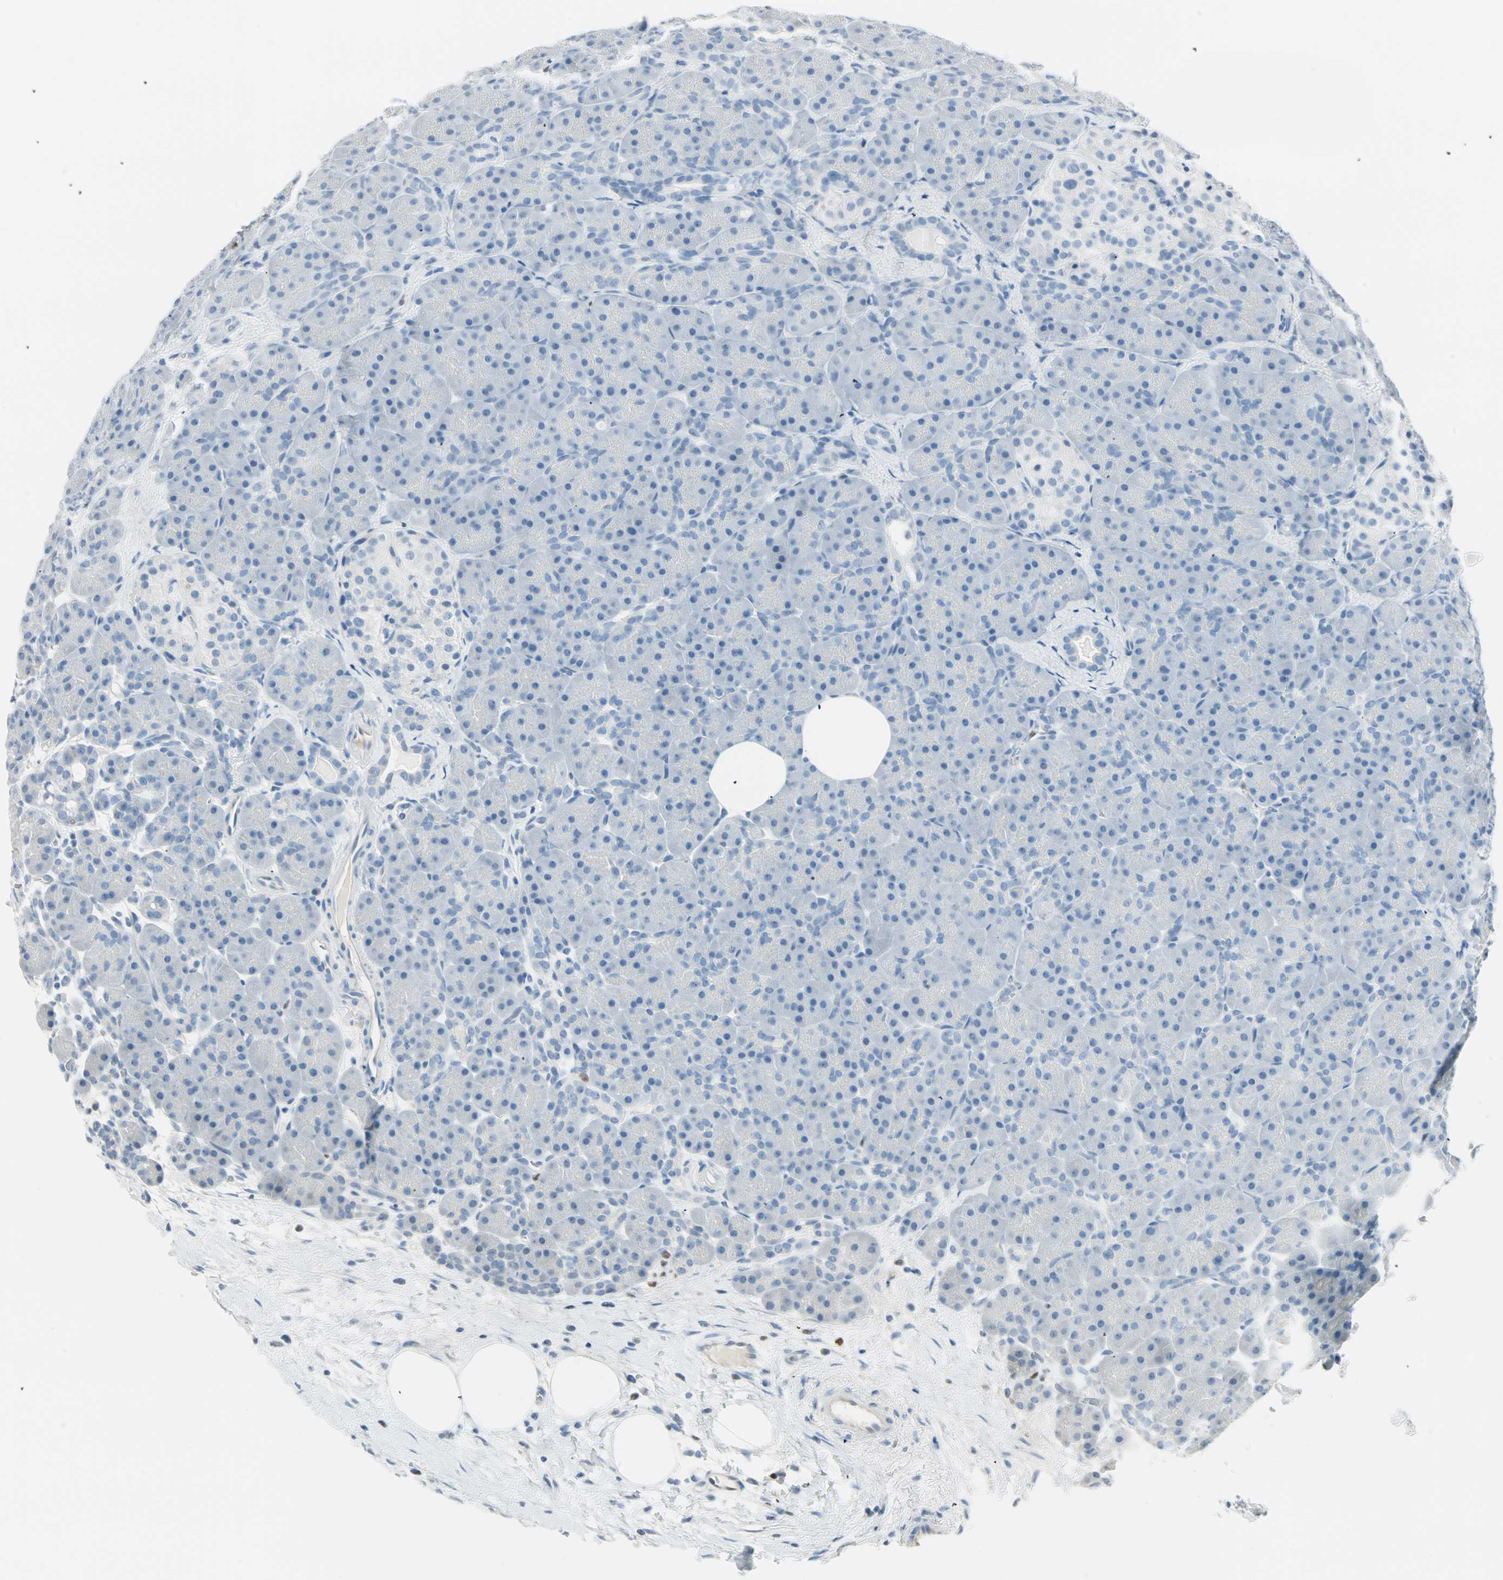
{"staining": {"intensity": "negative", "quantity": "none", "location": "none"}, "tissue": "pancreas", "cell_type": "Exocrine glandular cells", "image_type": "normal", "snomed": [{"axis": "morphology", "description": "Normal tissue, NOS"}, {"axis": "topography", "description": "Pancreas"}], "caption": "An immunohistochemistry image of benign pancreas is shown. There is no staining in exocrine glandular cells of pancreas.", "gene": "MLLT10", "patient": {"sex": "male", "age": 66}}